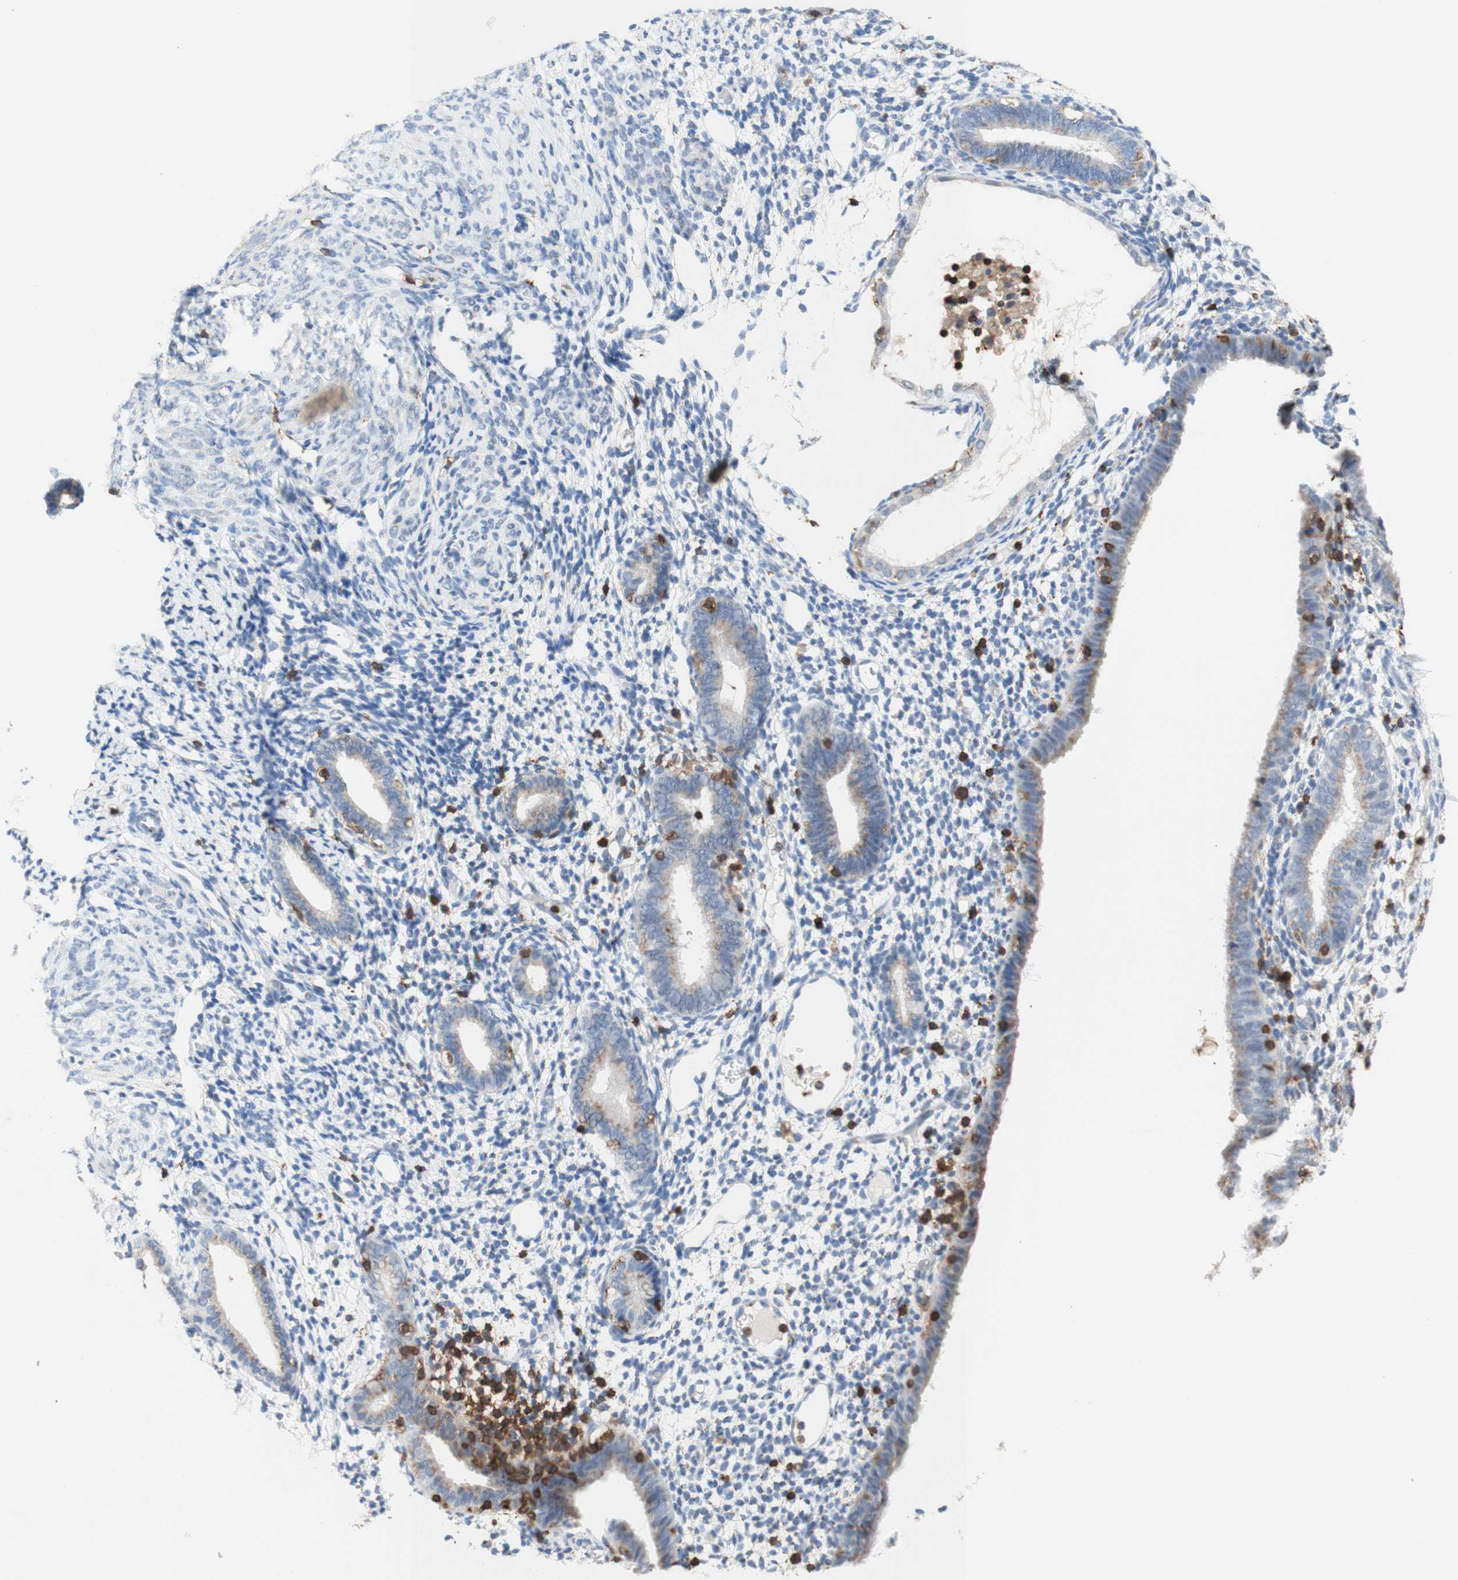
{"staining": {"intensity": "moderate", "quantity": "<25%", "location": "cytoplasmic/membranous"}, "tissue": "endometrium", "cell_type": "Cells in endometrial stroma", "image_type": "normal", "snomed": [{"axis": "morphology", "description": "Normal tissue, NOS"}, {"axis": "topography", "description": "Endometrium"}], "caption": "Moderate cytoplasmic/membranous staining for a protein is present in about <25% of cells in endometrial stroma of normal endometrium using immunohistochemistry.", "gene": "SPINK6", "patient": {"sex": "female", "age": 61}}